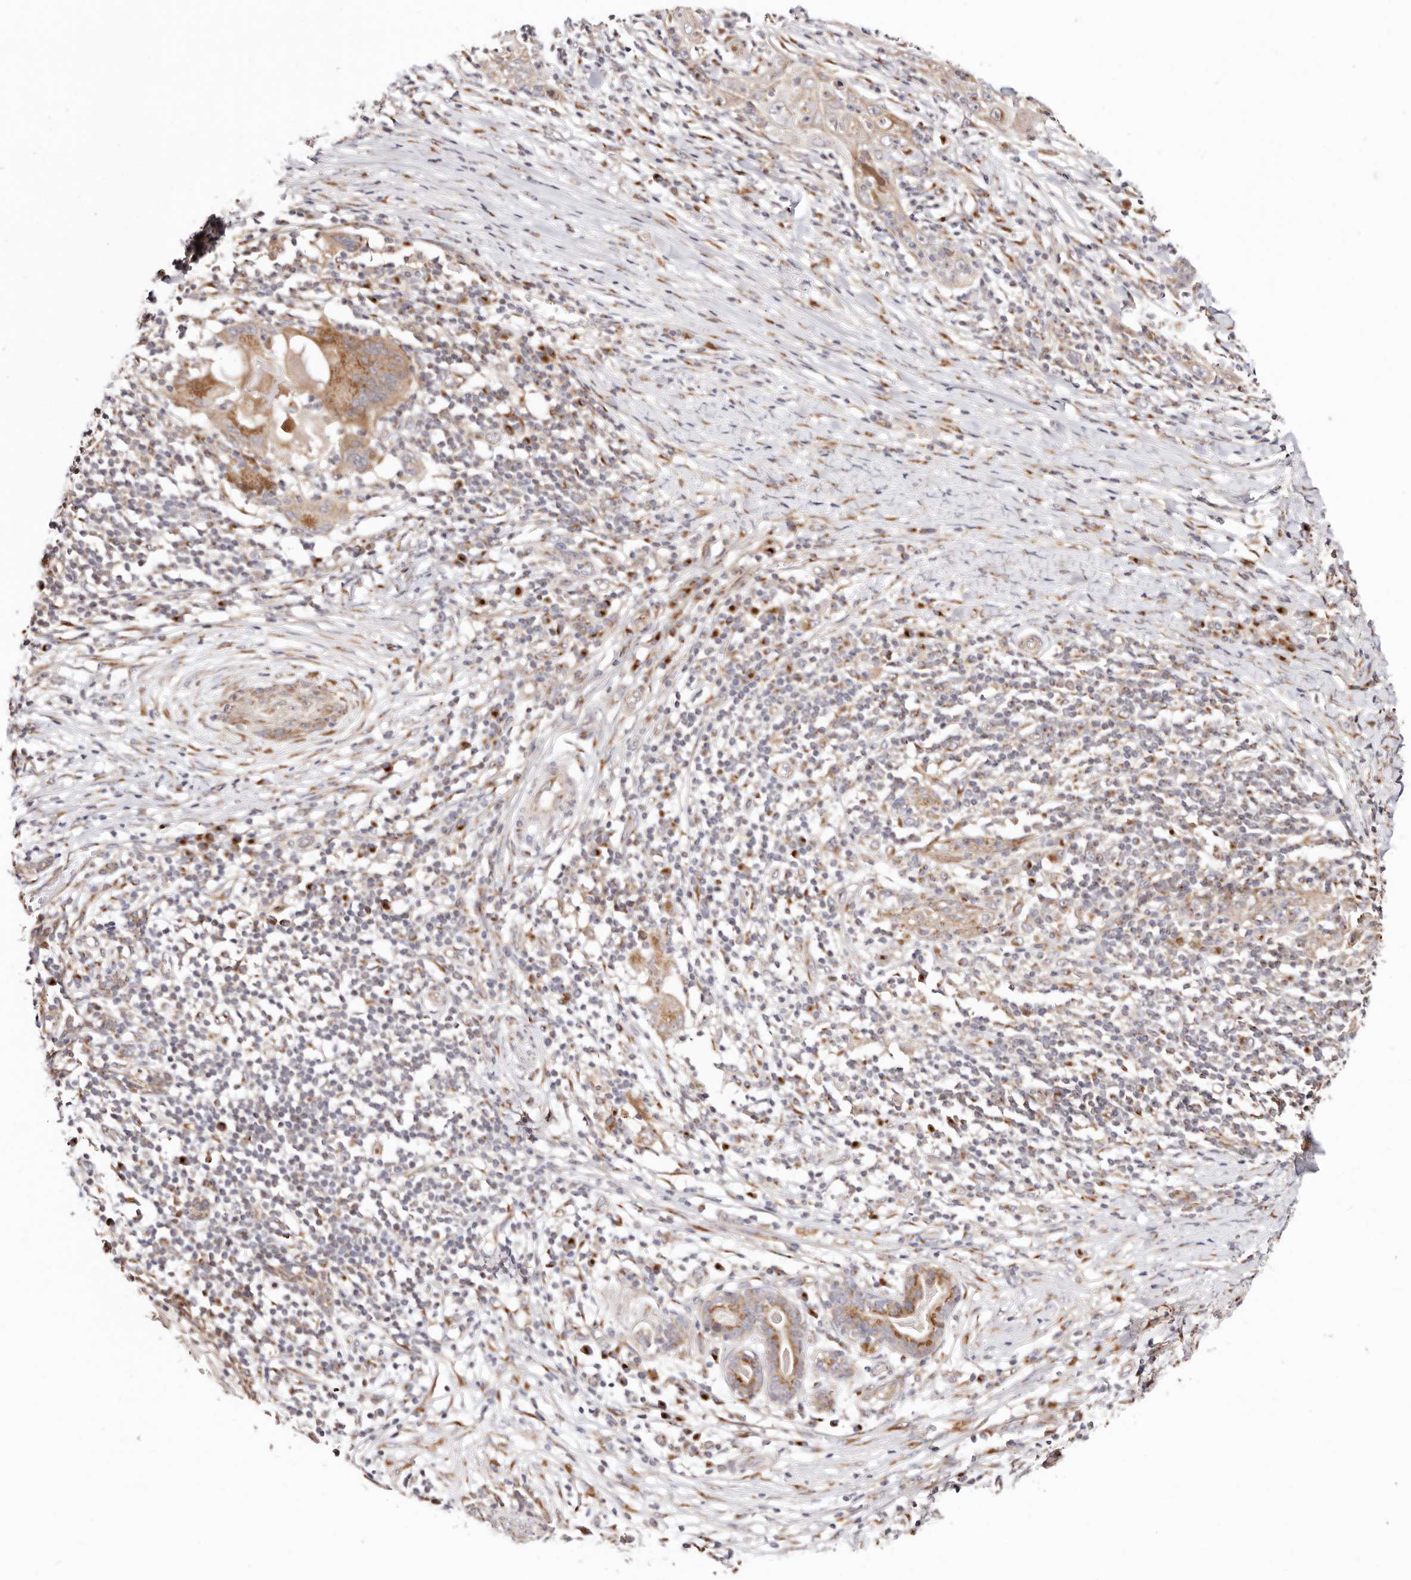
{"staining": {"intensity": "moderate", "quantity": "25%-75%", "location": "cytoplasmic/membranous"}, "tissue": "skin cancer", "cell_type": "Tumor cells", "image_type": "cancer", "snomed": [{"axis": "morphology", "description": "Squamous cell carcinoma, NOS"}, {"axis": "topography", "description": "Skin"}], "caption": "Immunohistochemistry (IHC) micrograph of neoplastic tissue: human squamous cell carcinoma (skin) stained using immunohistochemistry (IHC) demonstrates medium levels of moderate protein expression localized specifically in the cytoplasmic/membranous of tumor cells, appearing as a cytoplasmic/membranous brown color.", "gene": "MAPK6", "patient": {"sex": "female", "age": 88}}